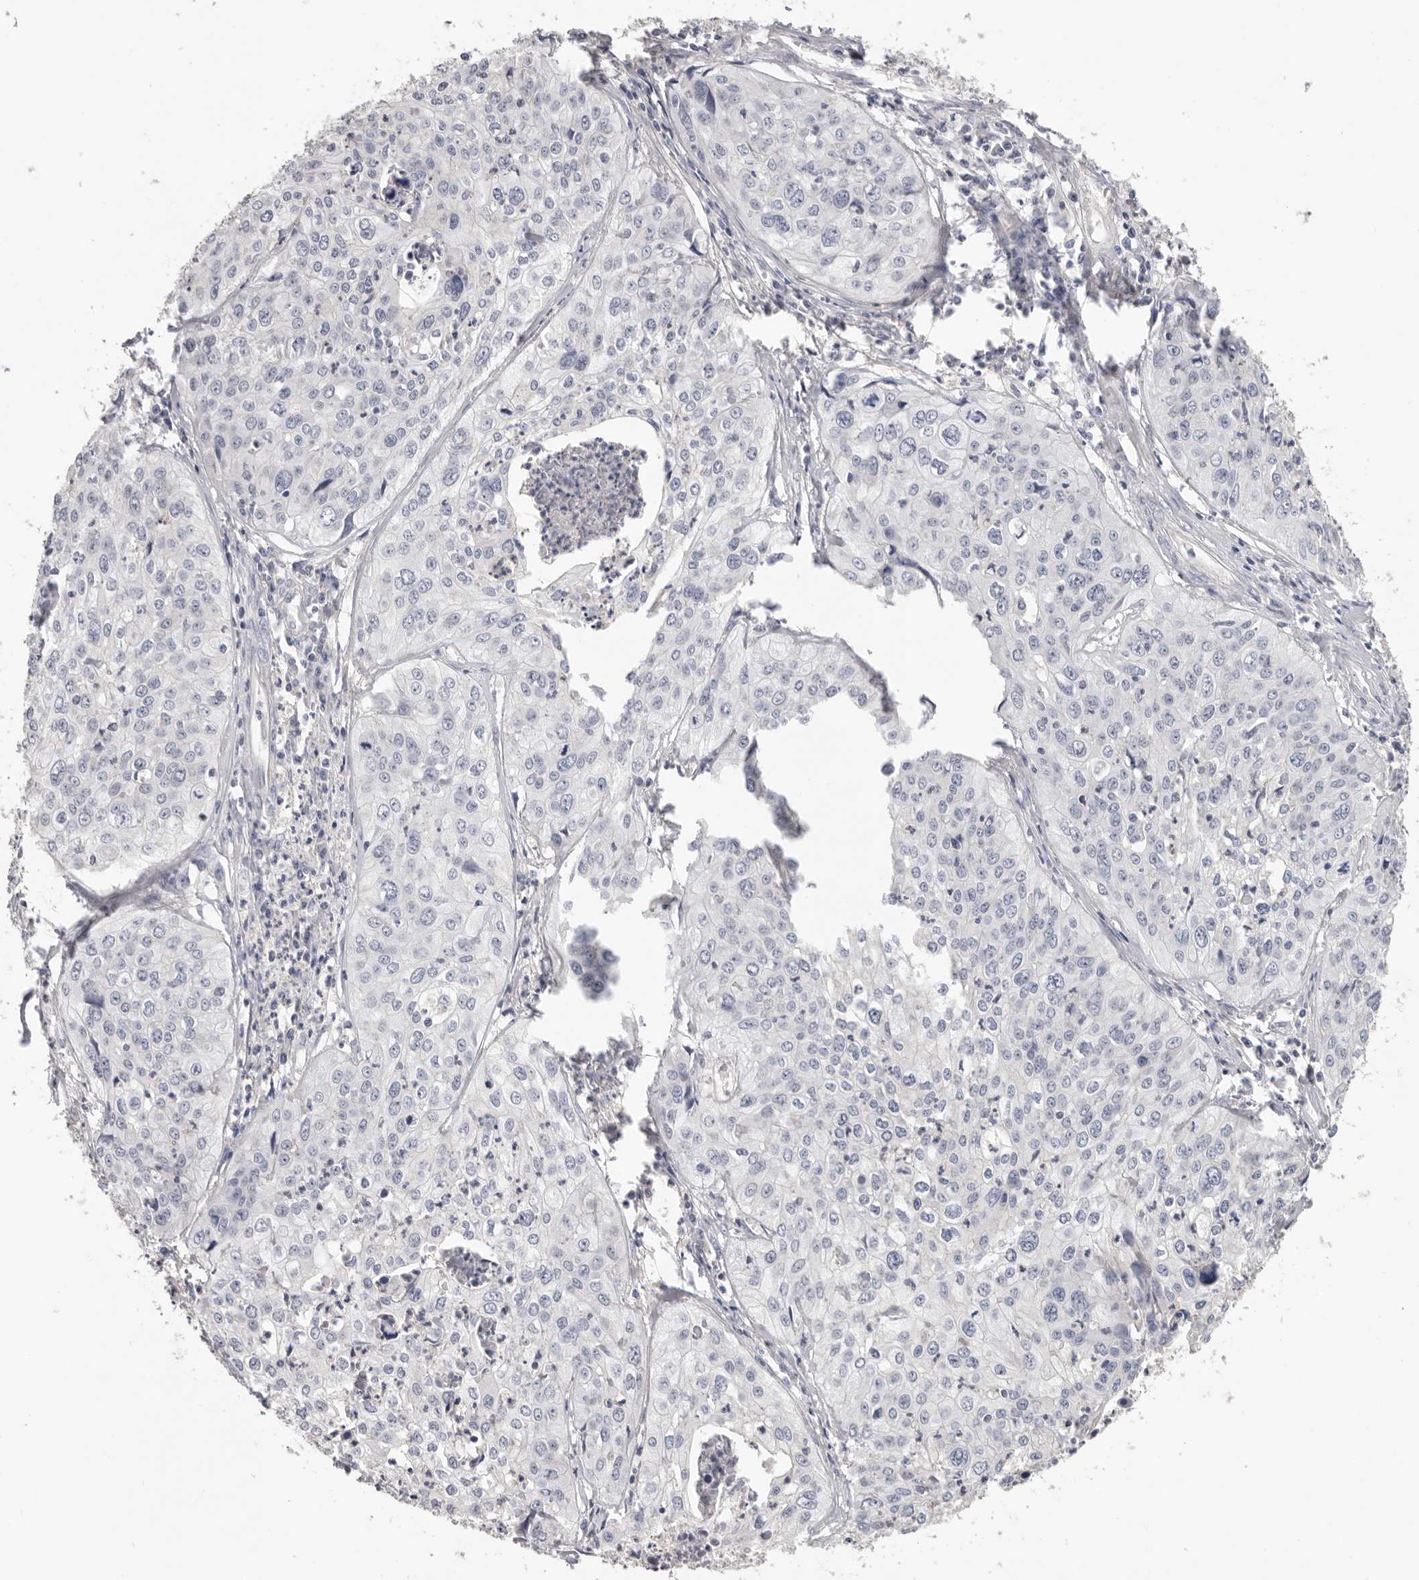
{"staining": {"intensity": "negative", "quantity": "none", "location": "none"}, "tissue": "cervical cancer", "cell_type": "Tumor cells", "image_type": "cancer", "snomed": [{"axis": "morphology", "description": "Squamous cell carcinoma, NOS"}, {"axis": "topography", "description": "Cervix"}], "caption": "High power microscopy micrograph of an immunohistochemistry (IHC) image of squamous cell carcinoma (cervical), revealing no significant expression in tumor cells.", "gene": "WDTC1", "patient": {"sex": "female", "age": 31}}